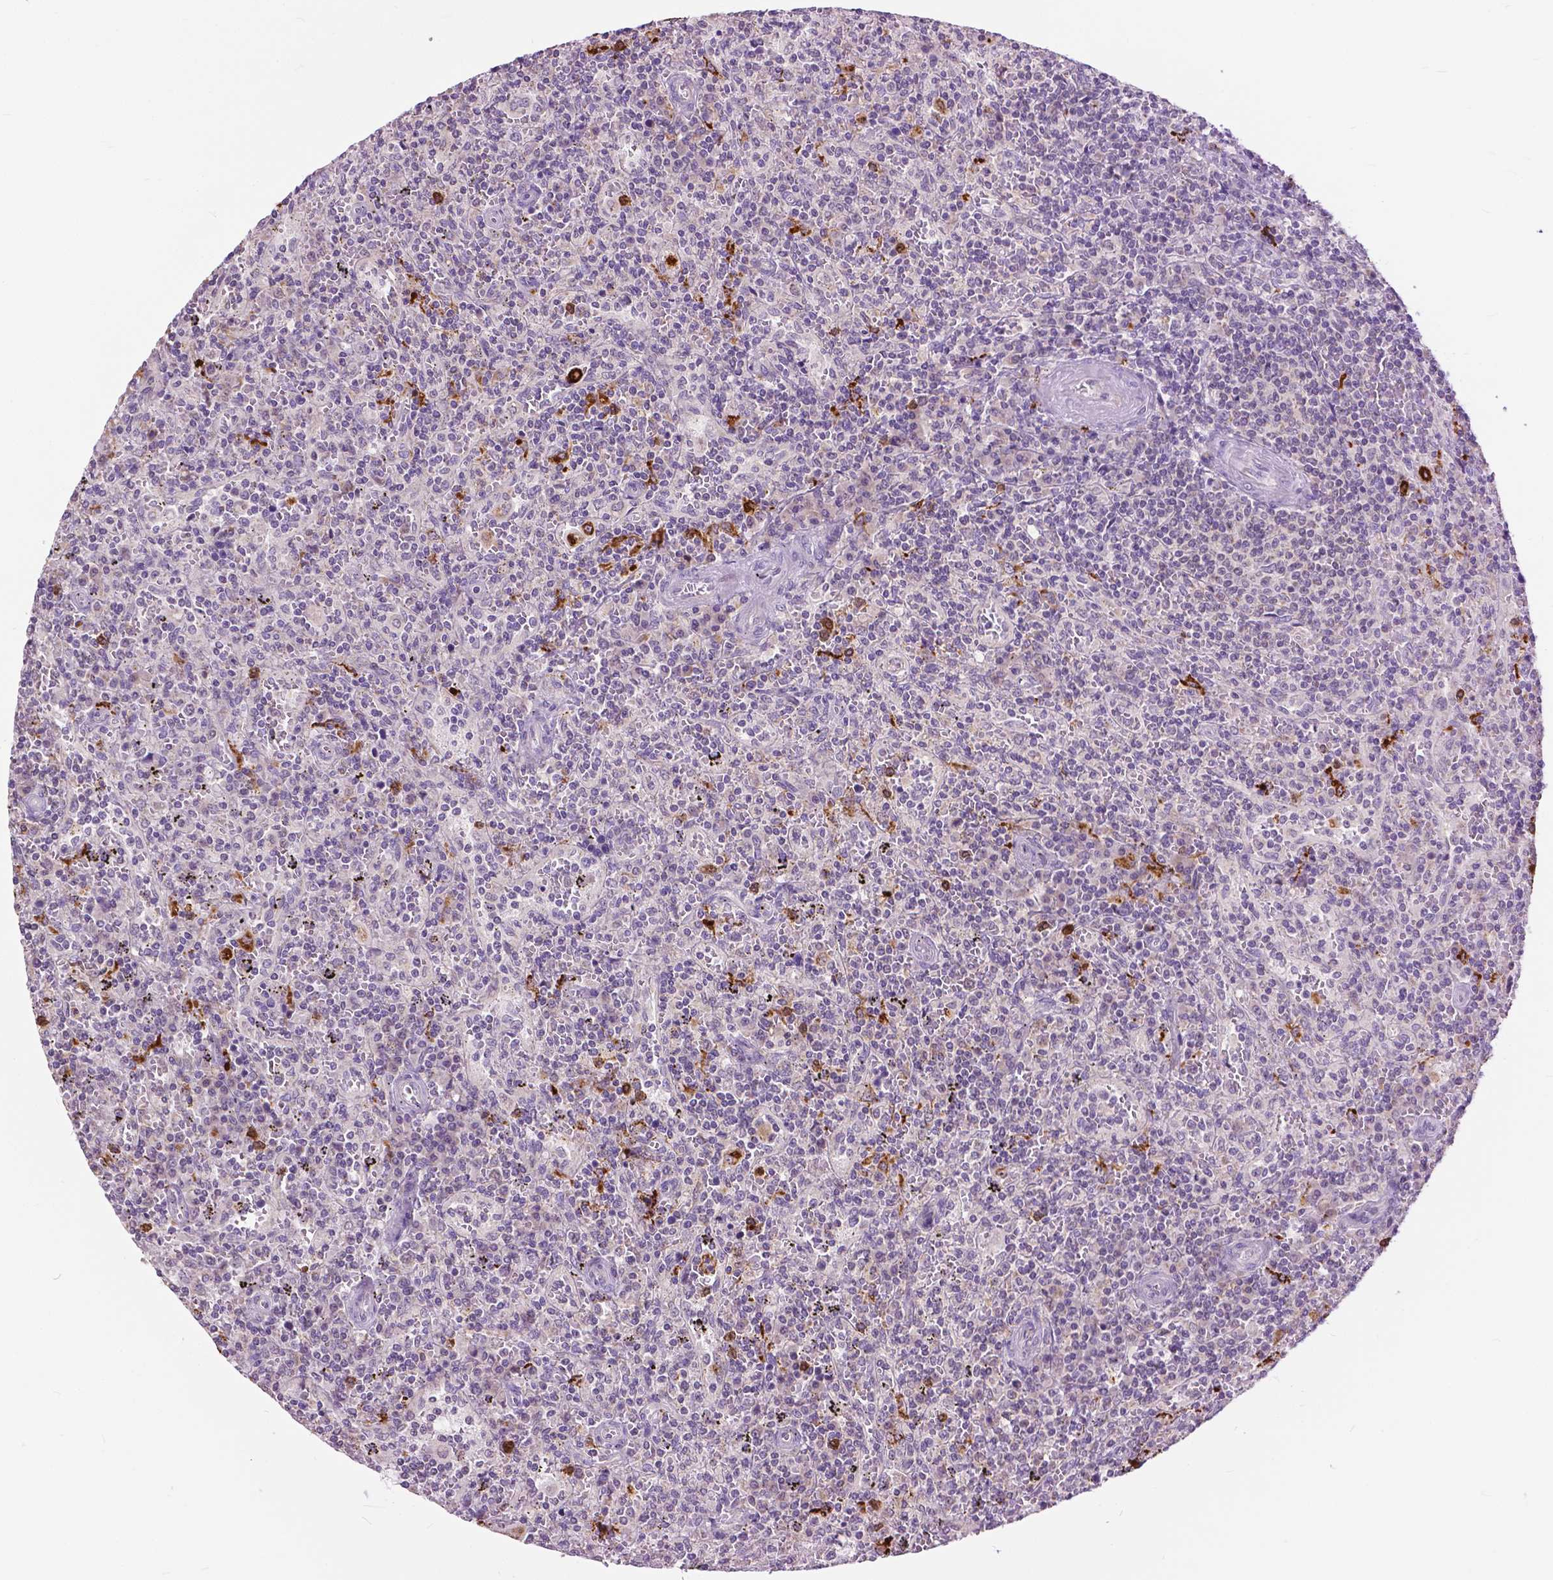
{"staining": {"intensity": "negative", "quantity": "none", "location": "none"}, "tissue": "lymphoma", "cell_type": "Tumor cells", "image_type": "cancer", "snomed": [{"axis": "morphology", "description": "Malignant lymphoma, non-Hodgkin's type, Low grade"}, {"axis": "topography", "description": "Spleen"}], "caption": "DAB immunohistochemical staining of human low-grade malignant lymphoma, non-Hodgkin's type reveals no significant positivity in tumor cells.", "gene": "TTC9B", "patient": {"sex": "male", "age": 62}}